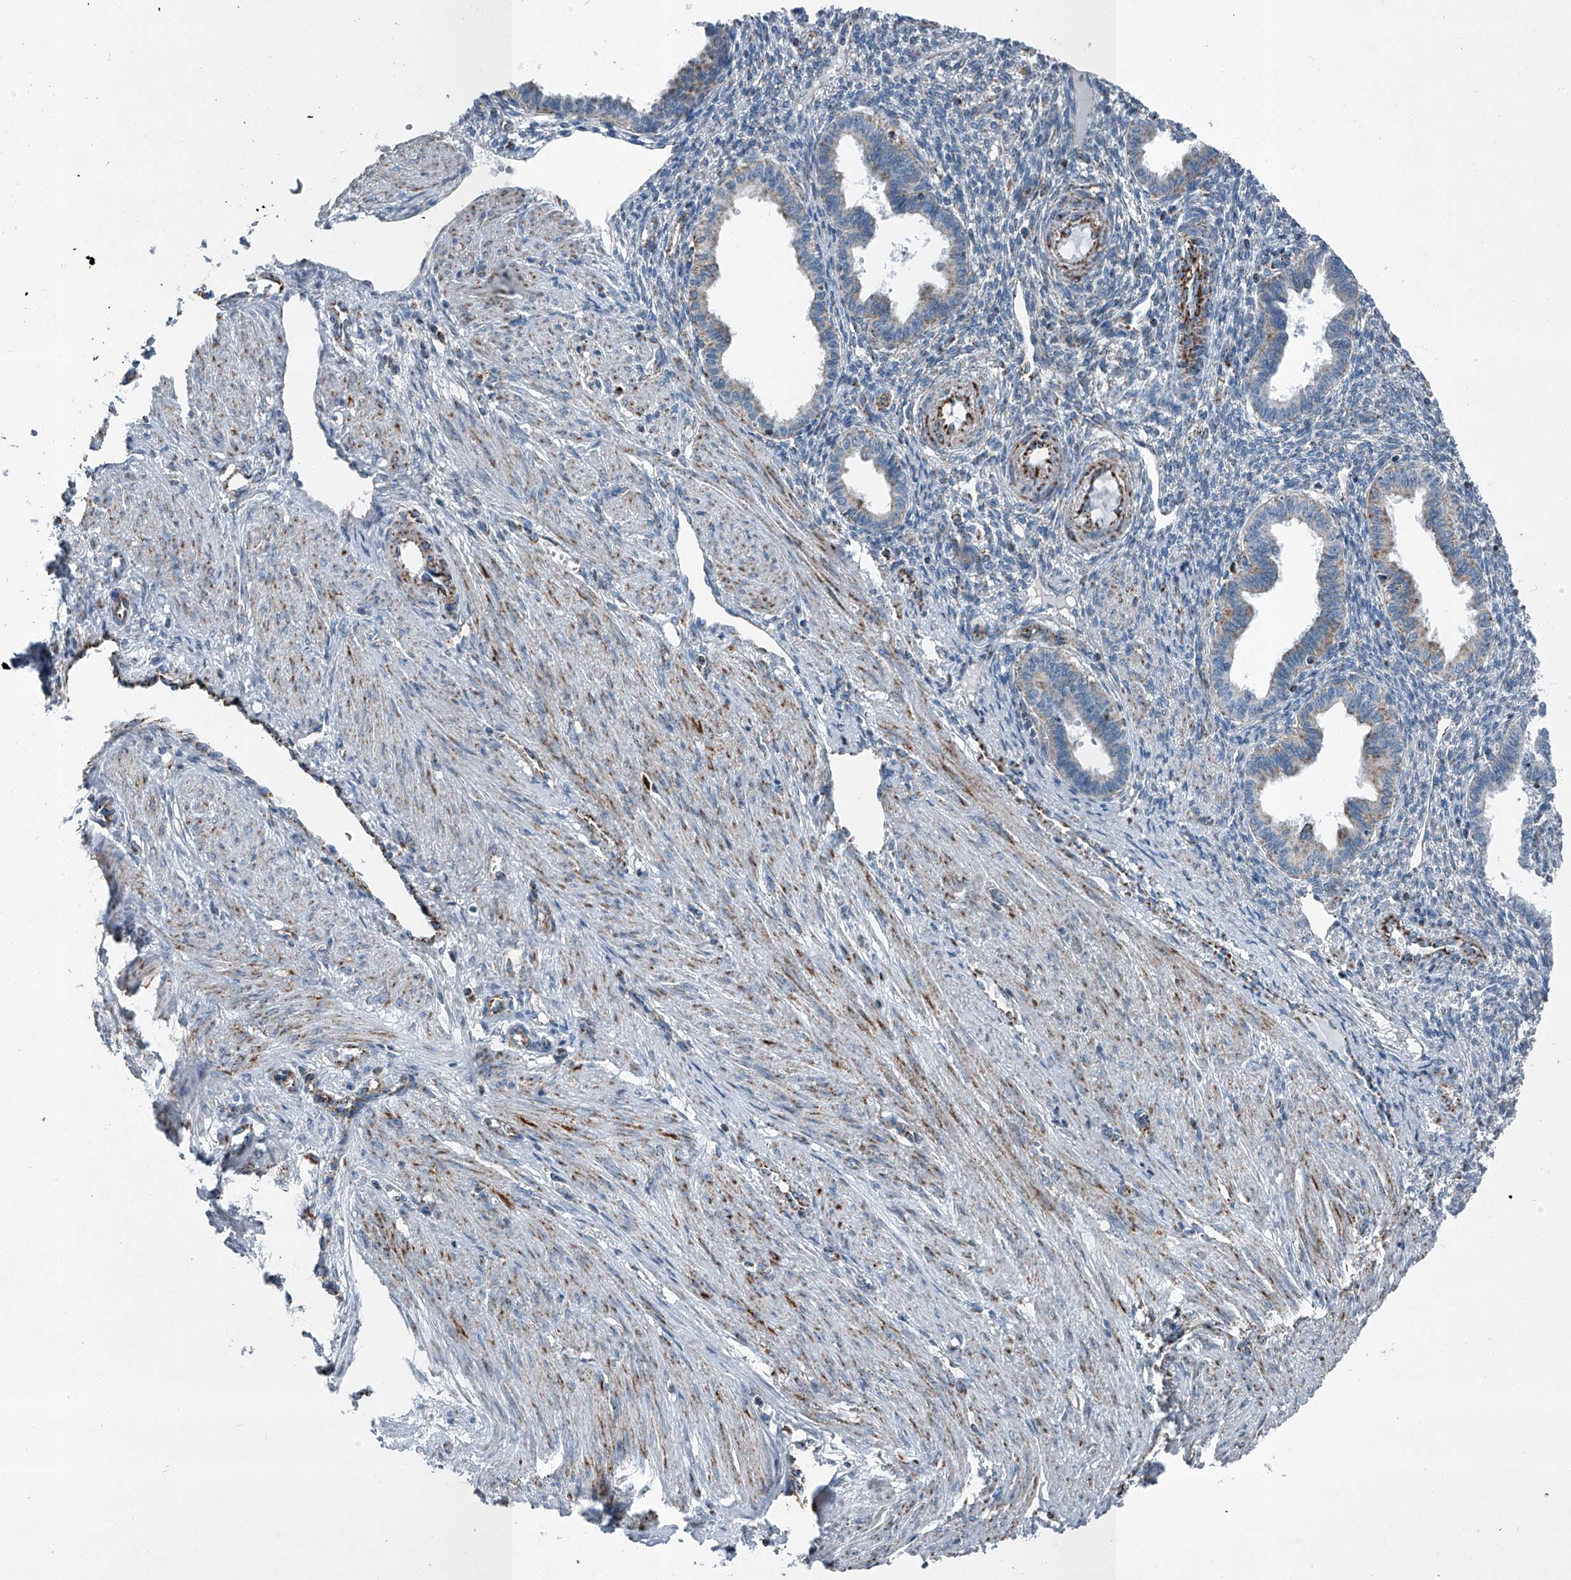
{"staining": {"intensity": "negative", "quantity": "none", "location": "none"}, "tissue": "endometrium", "cell_type": "Cells in endometrial stroma", "image_type": "normal", "snomed": [{"axis": "morphology", "description": "Normal tissue, NOS"}, {"axis": "topography", "description": "Endometrium"}], "caption": "IHC histopathology image of benign human endometrium stained for a protein (brown), which reveals no staining in cells in endometrial stroma. Brightfield microscopy of IHC stained with DAB (3,3'-diaminobenzidine) (brown) and hematoxylin (blue), captured at high magnification.", "gene": "CHRNA7", "patient": {"sex": "female", "age": 33}}